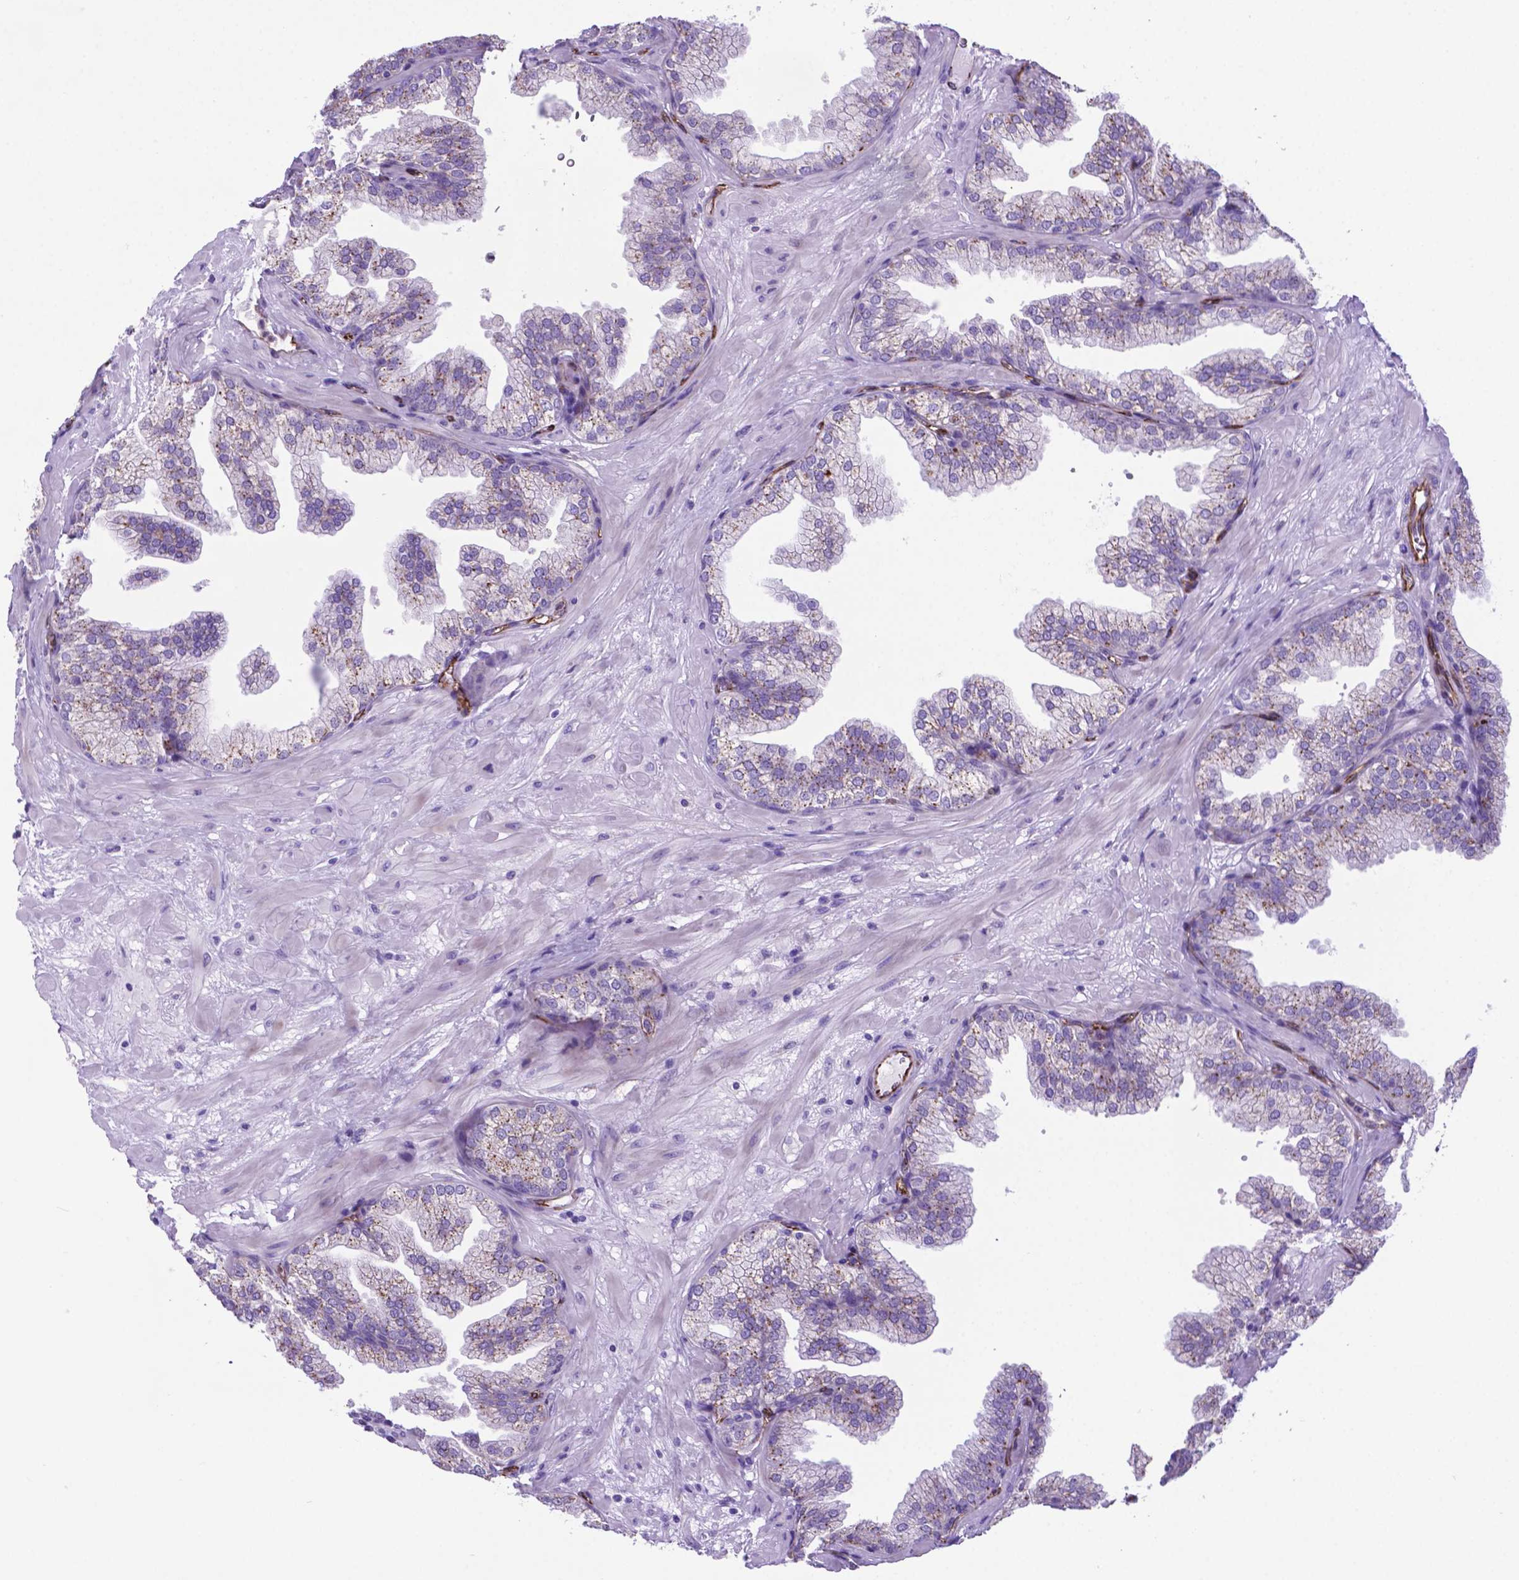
{"staining": {"intensity": "moderate", "quantity": "25%-75%", "location": "cytoplasmic/membranous"}, "tissue": "prostate", "cell_type": "Glandular cells", "image_type": "normal", "snomed": [{"axis": "morphology", "description": "Normal tissue, NOS"}, {"axis": "topography", "description": "Prostate"}], "caption": "Prostate stained with DAB (3,3'-diaminobenzidine) immunohistochemistry (IHC) demonstrates medium levels of moderate cytoplasmic/membranous positivity in approximately 25%-75% of glandular cells.", "gene": "LZTR1", "patient": {"sex": "male", "age": 37}}